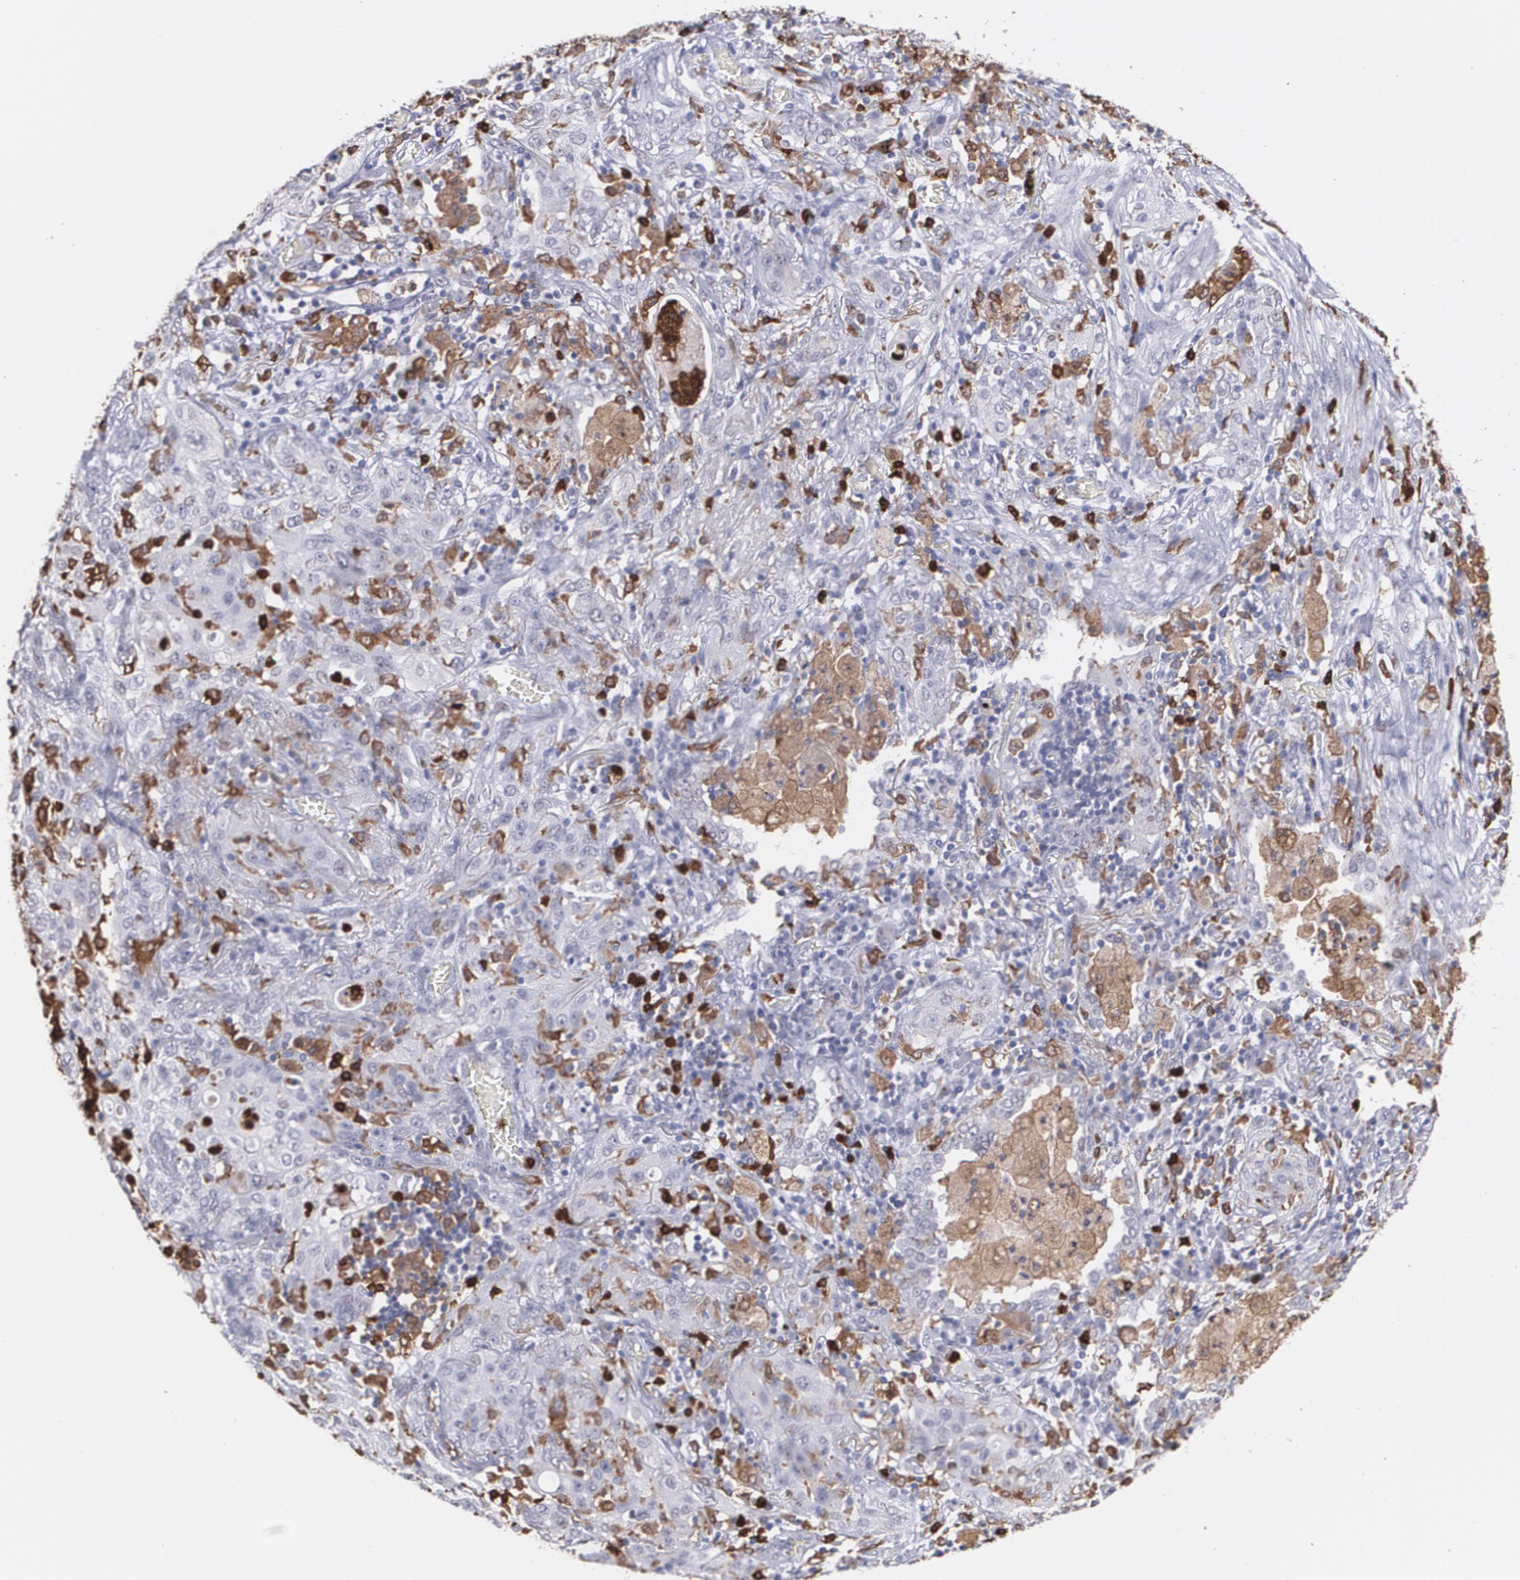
{"staining": {"intensity": "negative", "quantity": "none", "location": "none"}, "tissue": "lung cancer", "cell_type": "Tumor cells", "image_type": "cancer", "snomed": [{"axis": "morphology", "description": "Squamous cell carcinoma, NOS"}, {"axis": "topography", "description": "Lung"}], "caption": "The image demonstrates no staining of tumor cells in lung cancer (squamous cell carcinoma). (IHC, brightfield microscopy, high magnification).", "gene": "NCF2", "patient": {"sex": "female", "age": 47}}